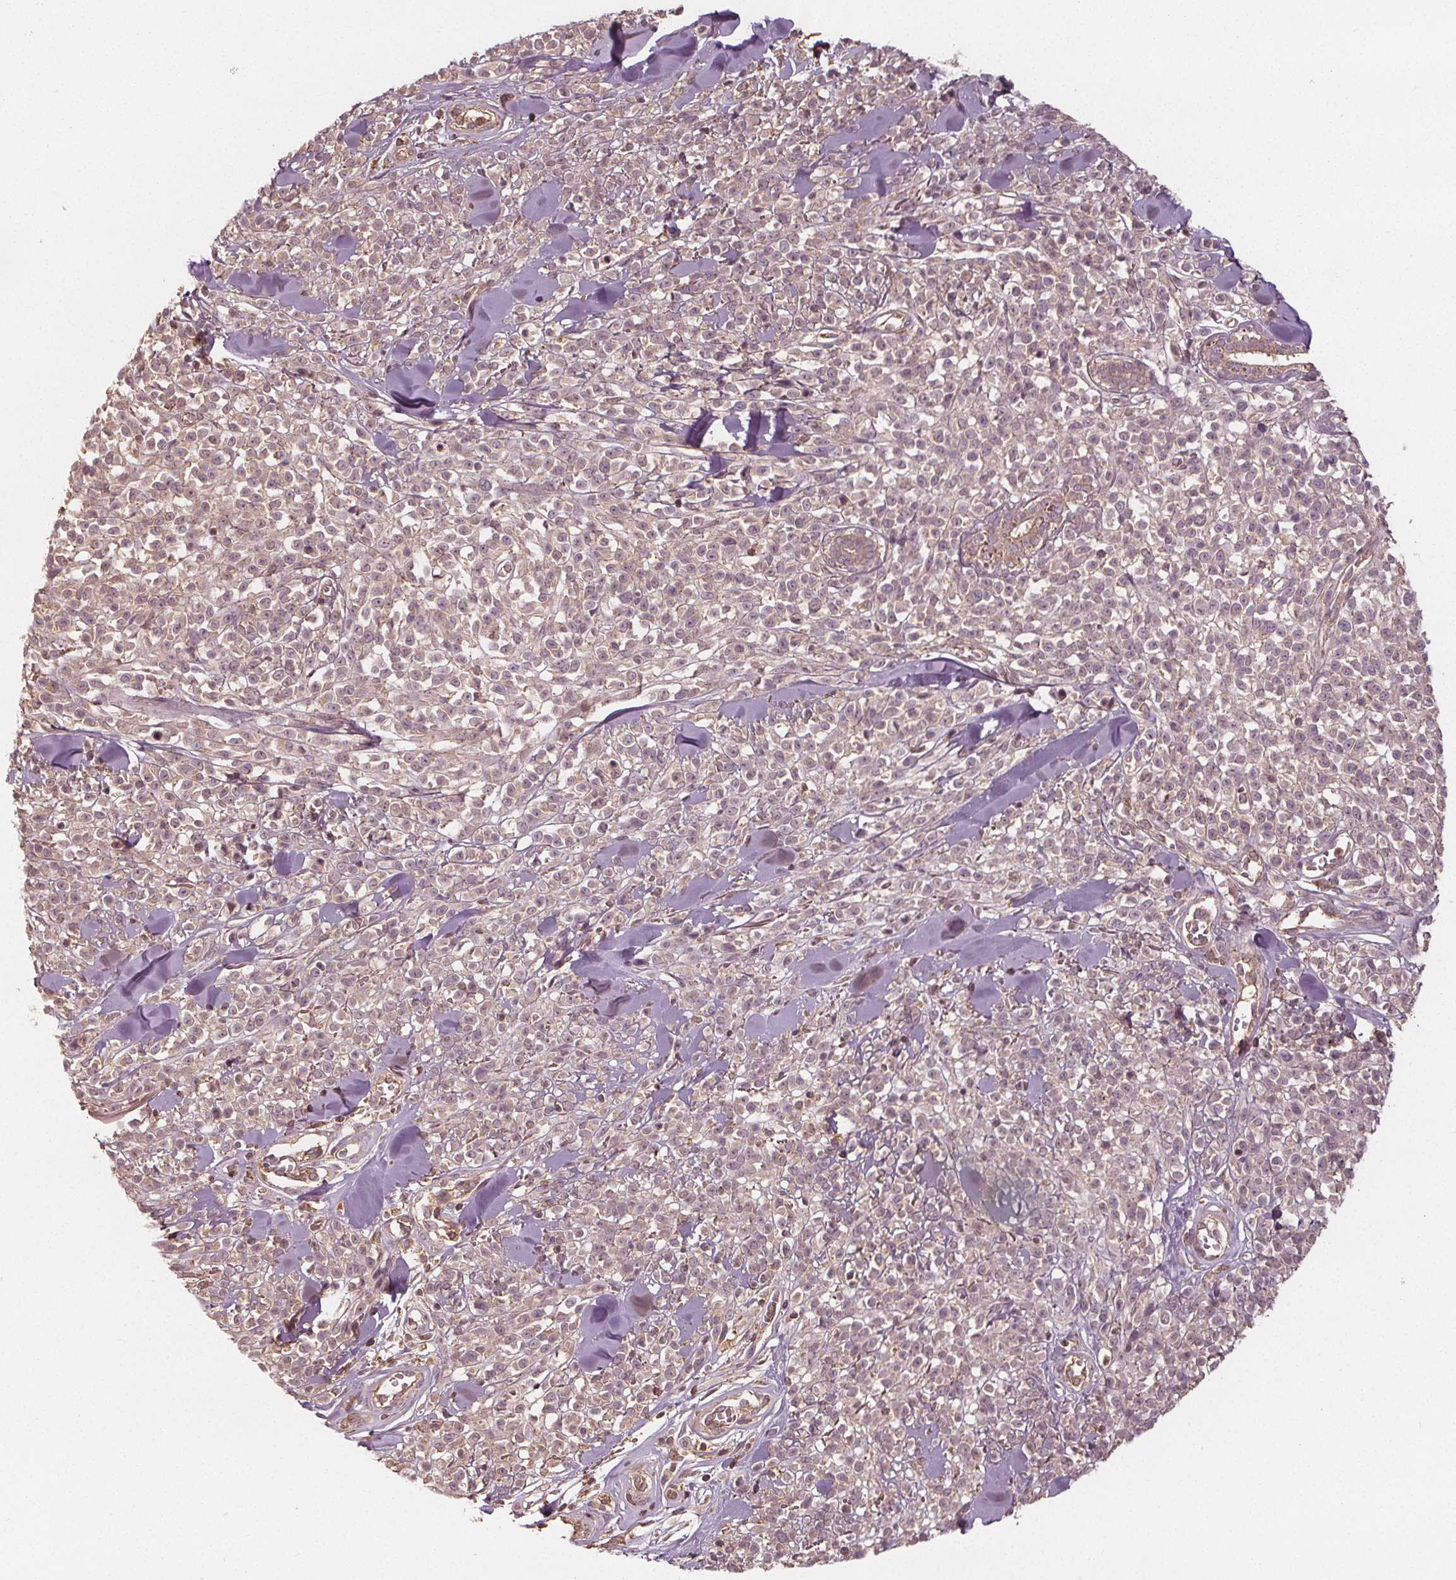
{"staining": {"intensity": "weak", "quantity": "<25%", "location": "cytoplasmic/membranous"}, "tissue": "melanoma", "cell_type": "Tumor cells", "image_type": "cancer", "snomed": [{"axis": "morphology", "description": "Malignant melanoma, NOS"}, {"axis": "topography", "description": "Skin"}, {"axis": "topography", "description": "Skin of trunk"}], "caption": "Immunohistochemistry micrograph of neoplastic tissue: melanoma stained with DAB reveals no significant protein expression in tumor cells.", "gene": "GNB2", "patient": {"sex": "male", "age": 74}}